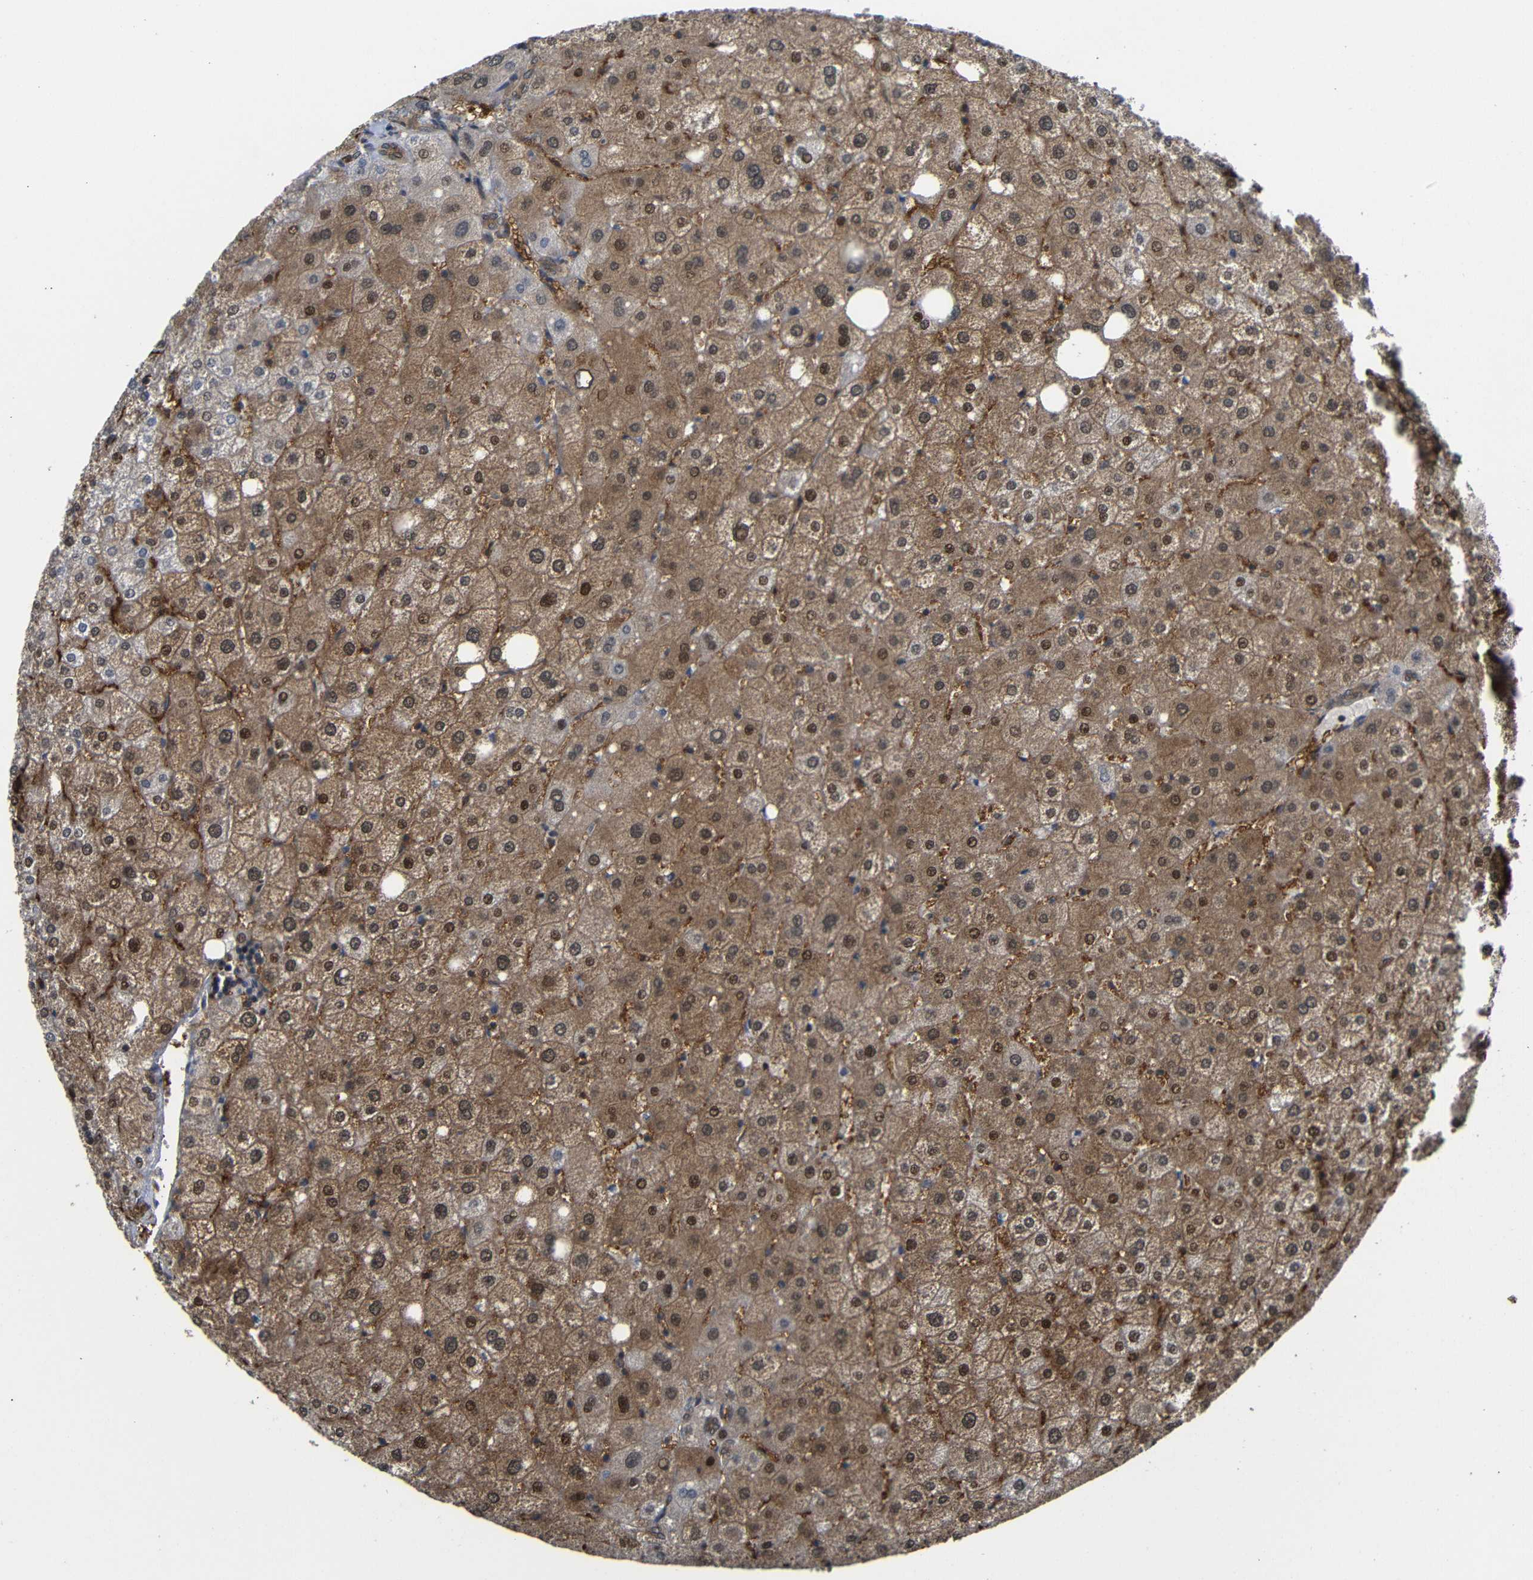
{"staining": {"intensity": "weak", "quantity": ">75%", "location": "cytoplasmic/membranous"}, "tissue": "liver", "cell_type": "Cholangiocytes", "image_type": "normal", "snomed": [{"axis": "morphology", "description": "Normal tissue, NOS"}, {"axis": "topography", "description": "Liver"}], "caption": "Human liver stained for a protein (brown) reveals weak cytoplasmic/membranous positive positivity in approximately >75% of cholangiocytes.", "gene": "ATG12", "patient": {"sex": "male", "age": 73}}